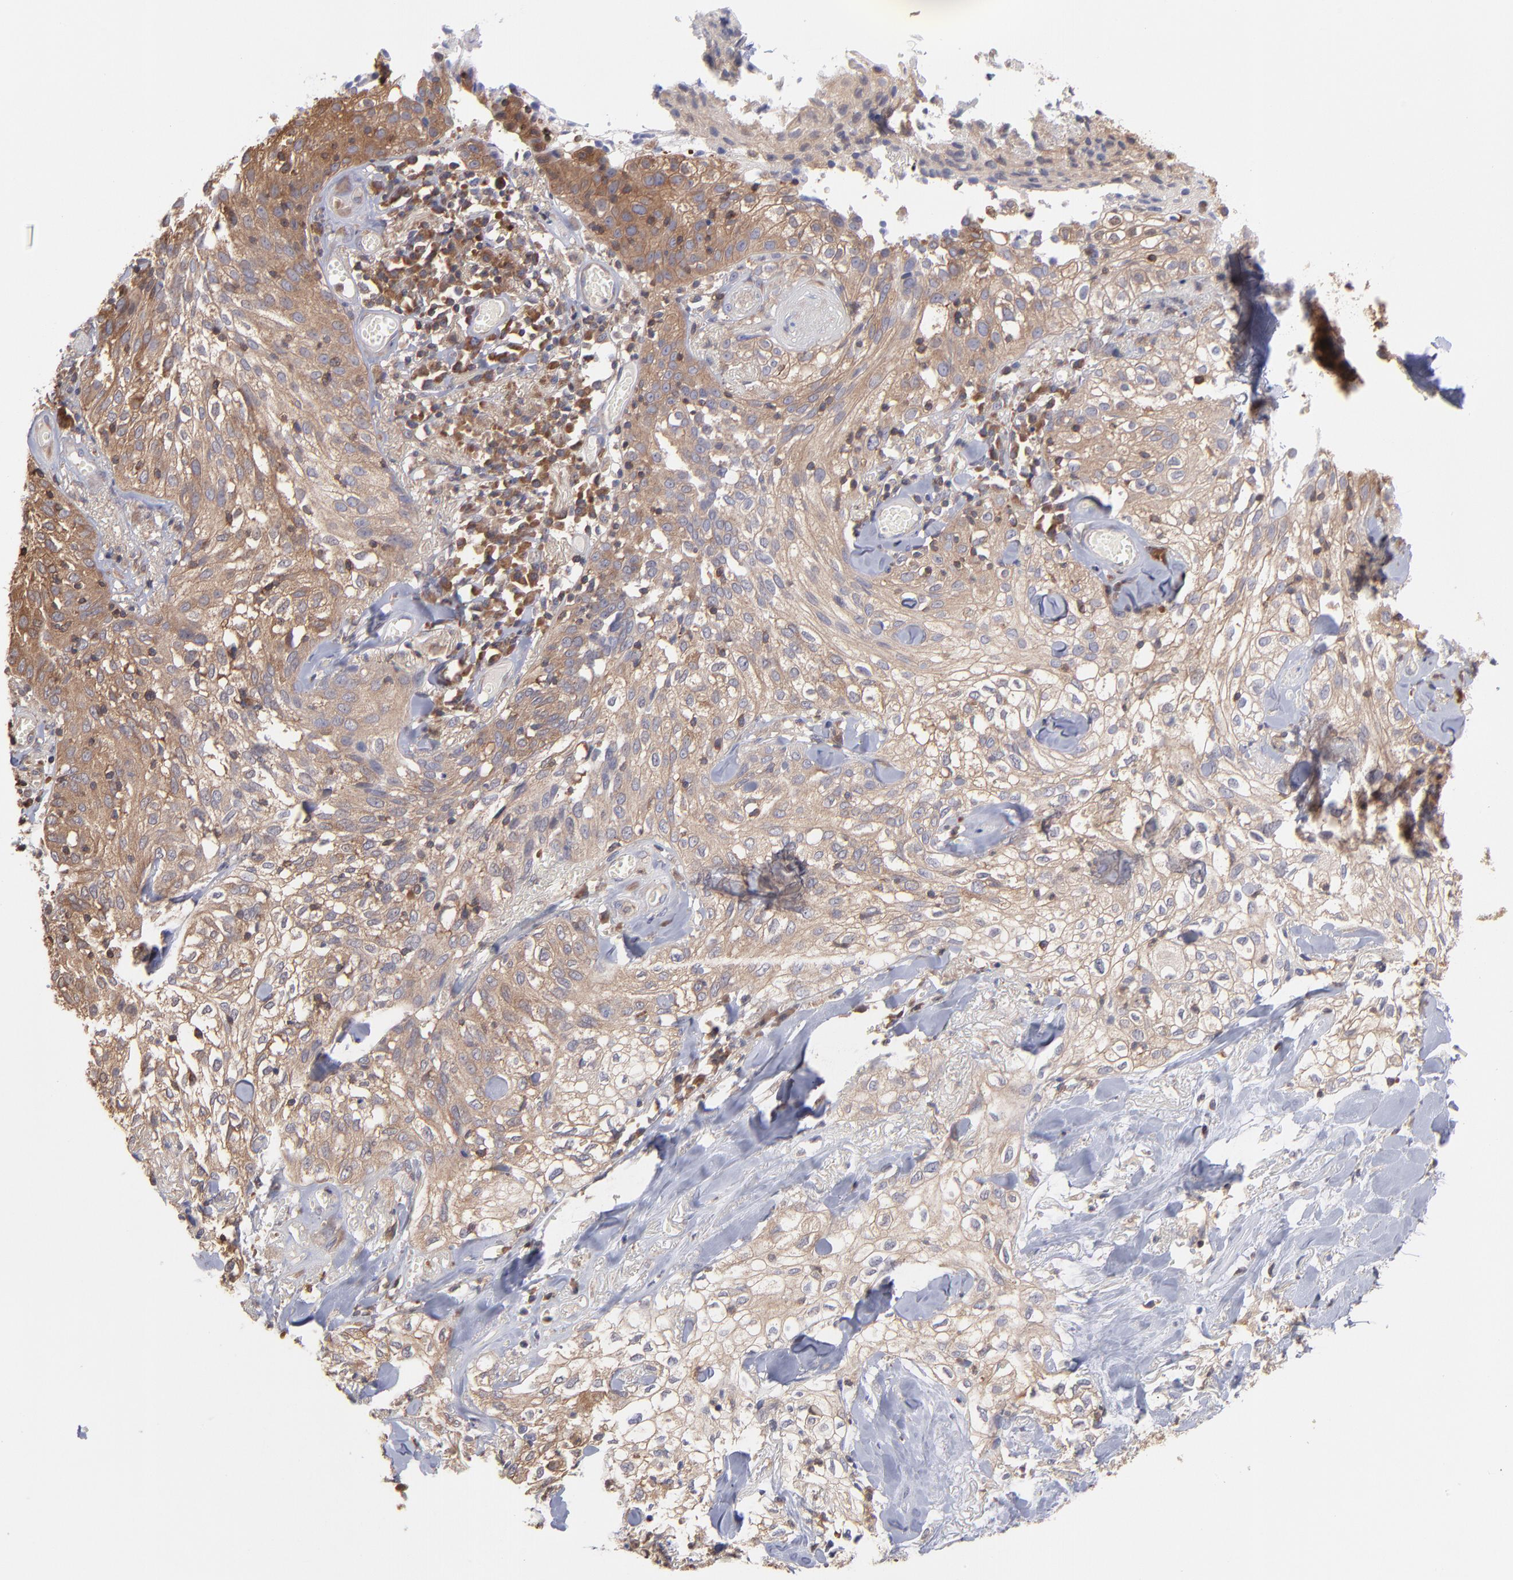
{"staining": {"intensity": "moderate", "quantity": ">75%", "location": "cytoplasmic/membranous"}, "tissue": "skin cancer", "cell_type": "Tumor cells", "image_type": "cancer", "snomed": [{"axis": "morphology", "description": "Squamous cell carcinoma, NOS"}, {"axis": "topography", "description": "Skin"}], "caption": "Squamous cell carcinoma (skin) was stained to show a protein in brown. There is medium levels of moderate cytoplasmic/membranous expression in about >75% of tumor cells.", "gene": "MAP2K2", "patient": {"sex": "male", "age": 65}}